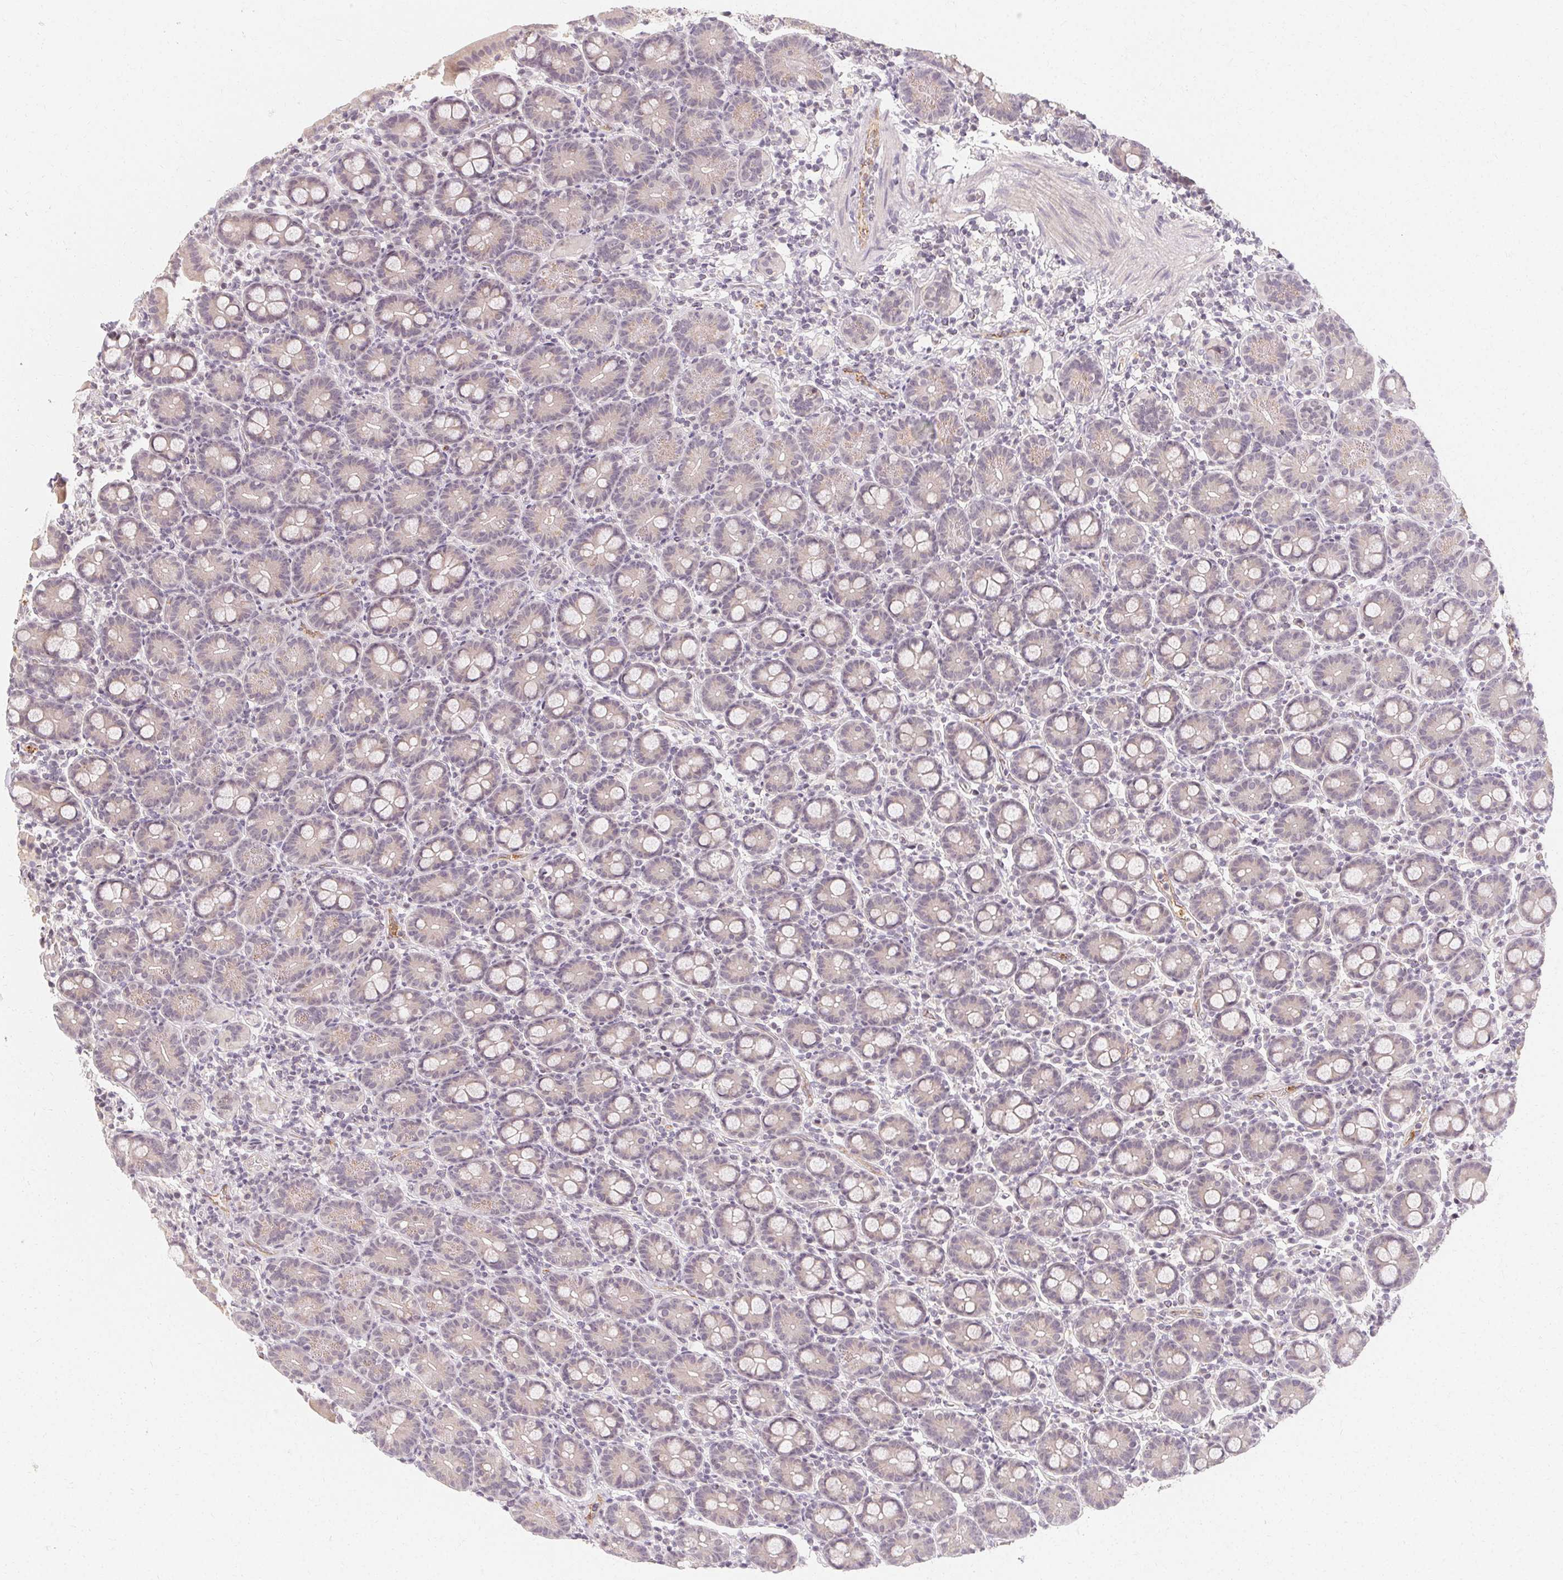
{"staining": {"intensity": "negative", "quantity": "none", "location": "none"}, "tissue": "small intestine", "cell_type": "Glandular cells", "image_type": "normal", "snomed": [{"axis": "morphology", "description": "Normal tissue, NOS"}, {"axis": "topography", "description": "Small intestine"}], "caption": "This is an immunohistochemistry image of unremarkable human small intestine. There is no expression in glandular cells.", "gene": "CLCNKA", "patient": {"sex": "male", "age": 26}}